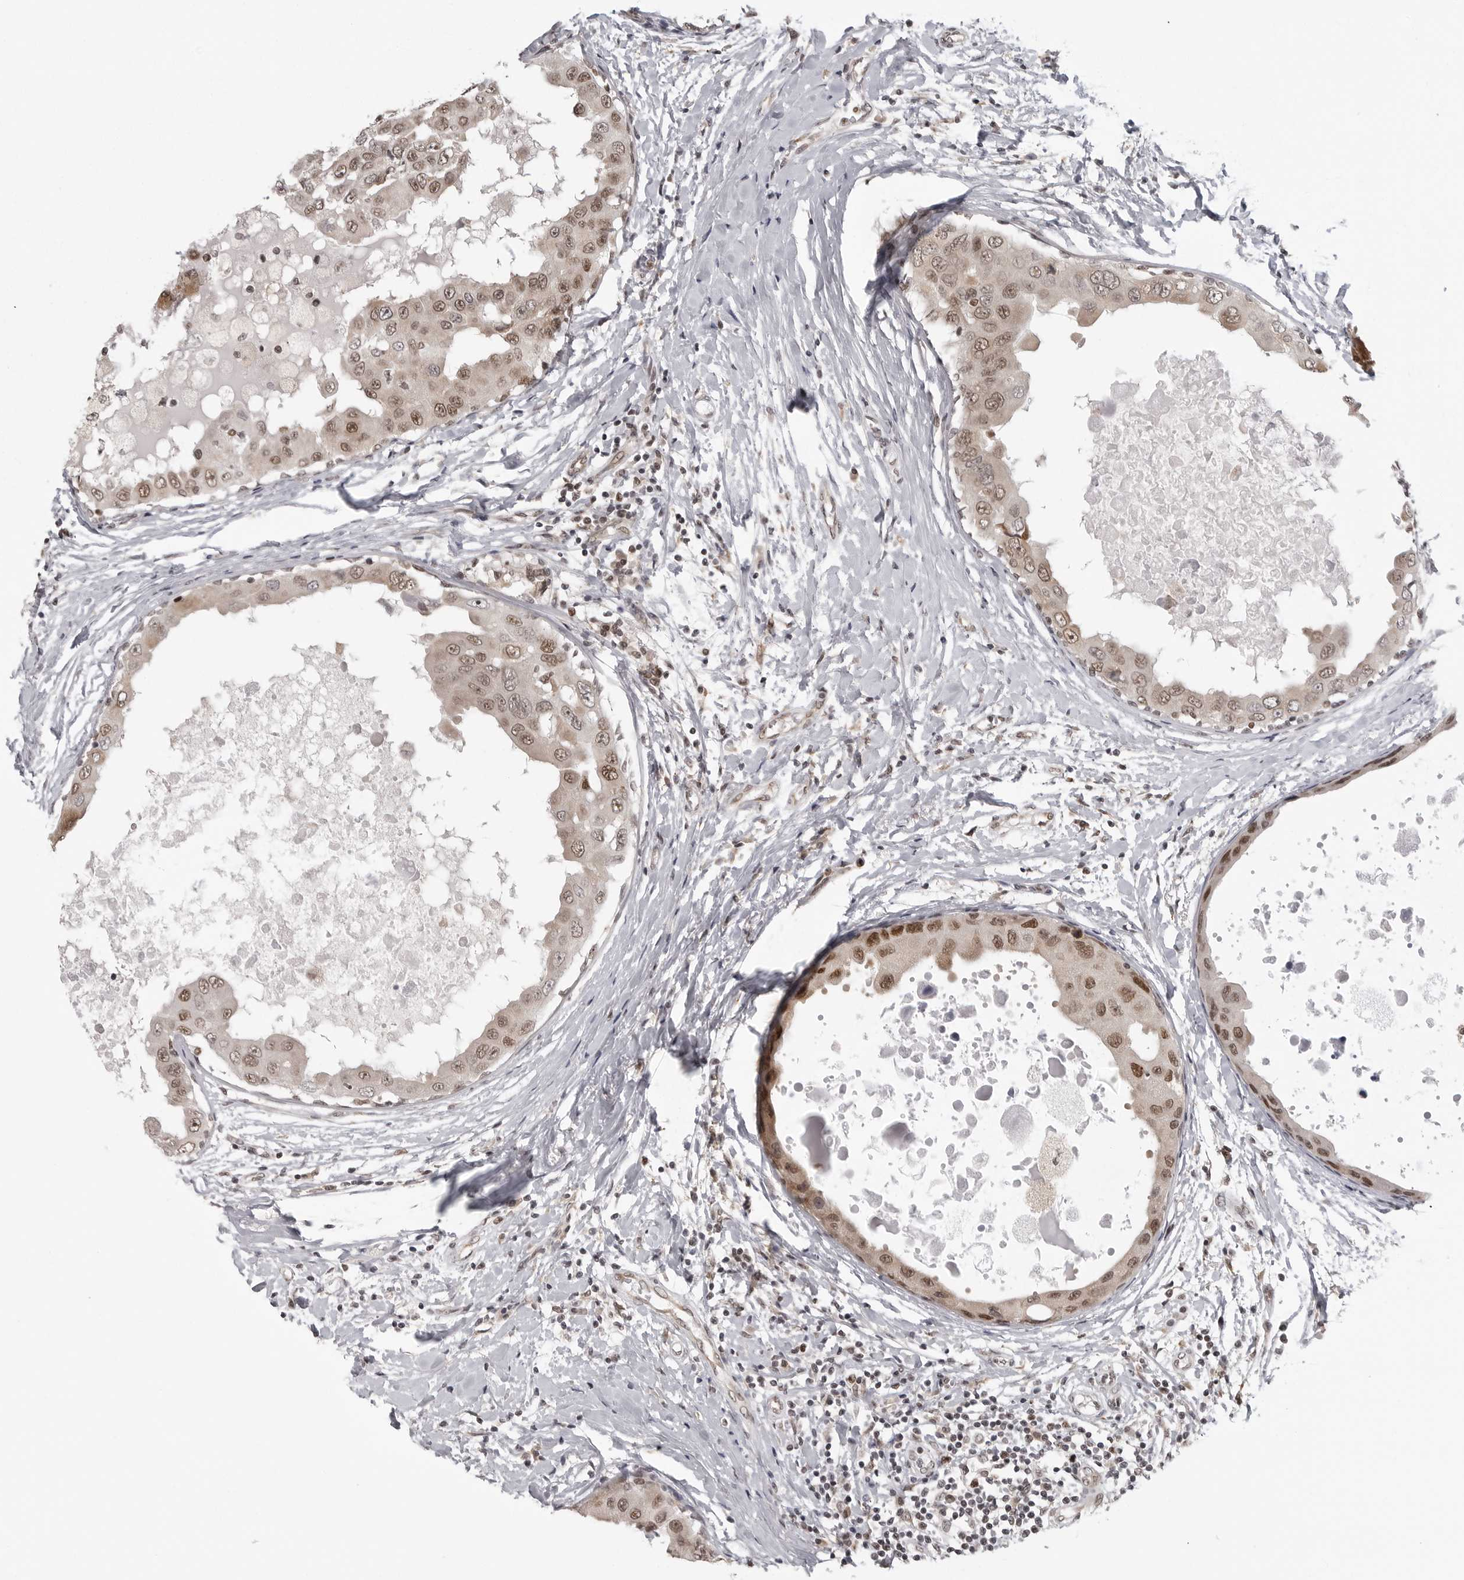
{"staining": {"intensity": "moderate", "quantity": ">75%", "location": "nuclear"}, "tissue": "breast cancer", "cell_type": "Tumor cells", "image_type": "cancer", "snomed": [{"axis": "morphology", "description": "Duct carcinoma"}, {"axis": "topography", "description": "Breast"}], "caption": "Immunohistochemical staining of breast cancer exhibits moderate nuclear protein expression in about >75% of tumor cells. Using DAB (brown) and hematoxylin (blue) stains, captured at high magnification using brightfield microscopy.", "gene": "PRDM10", "patient": {"sex": "female", "age": 27}}